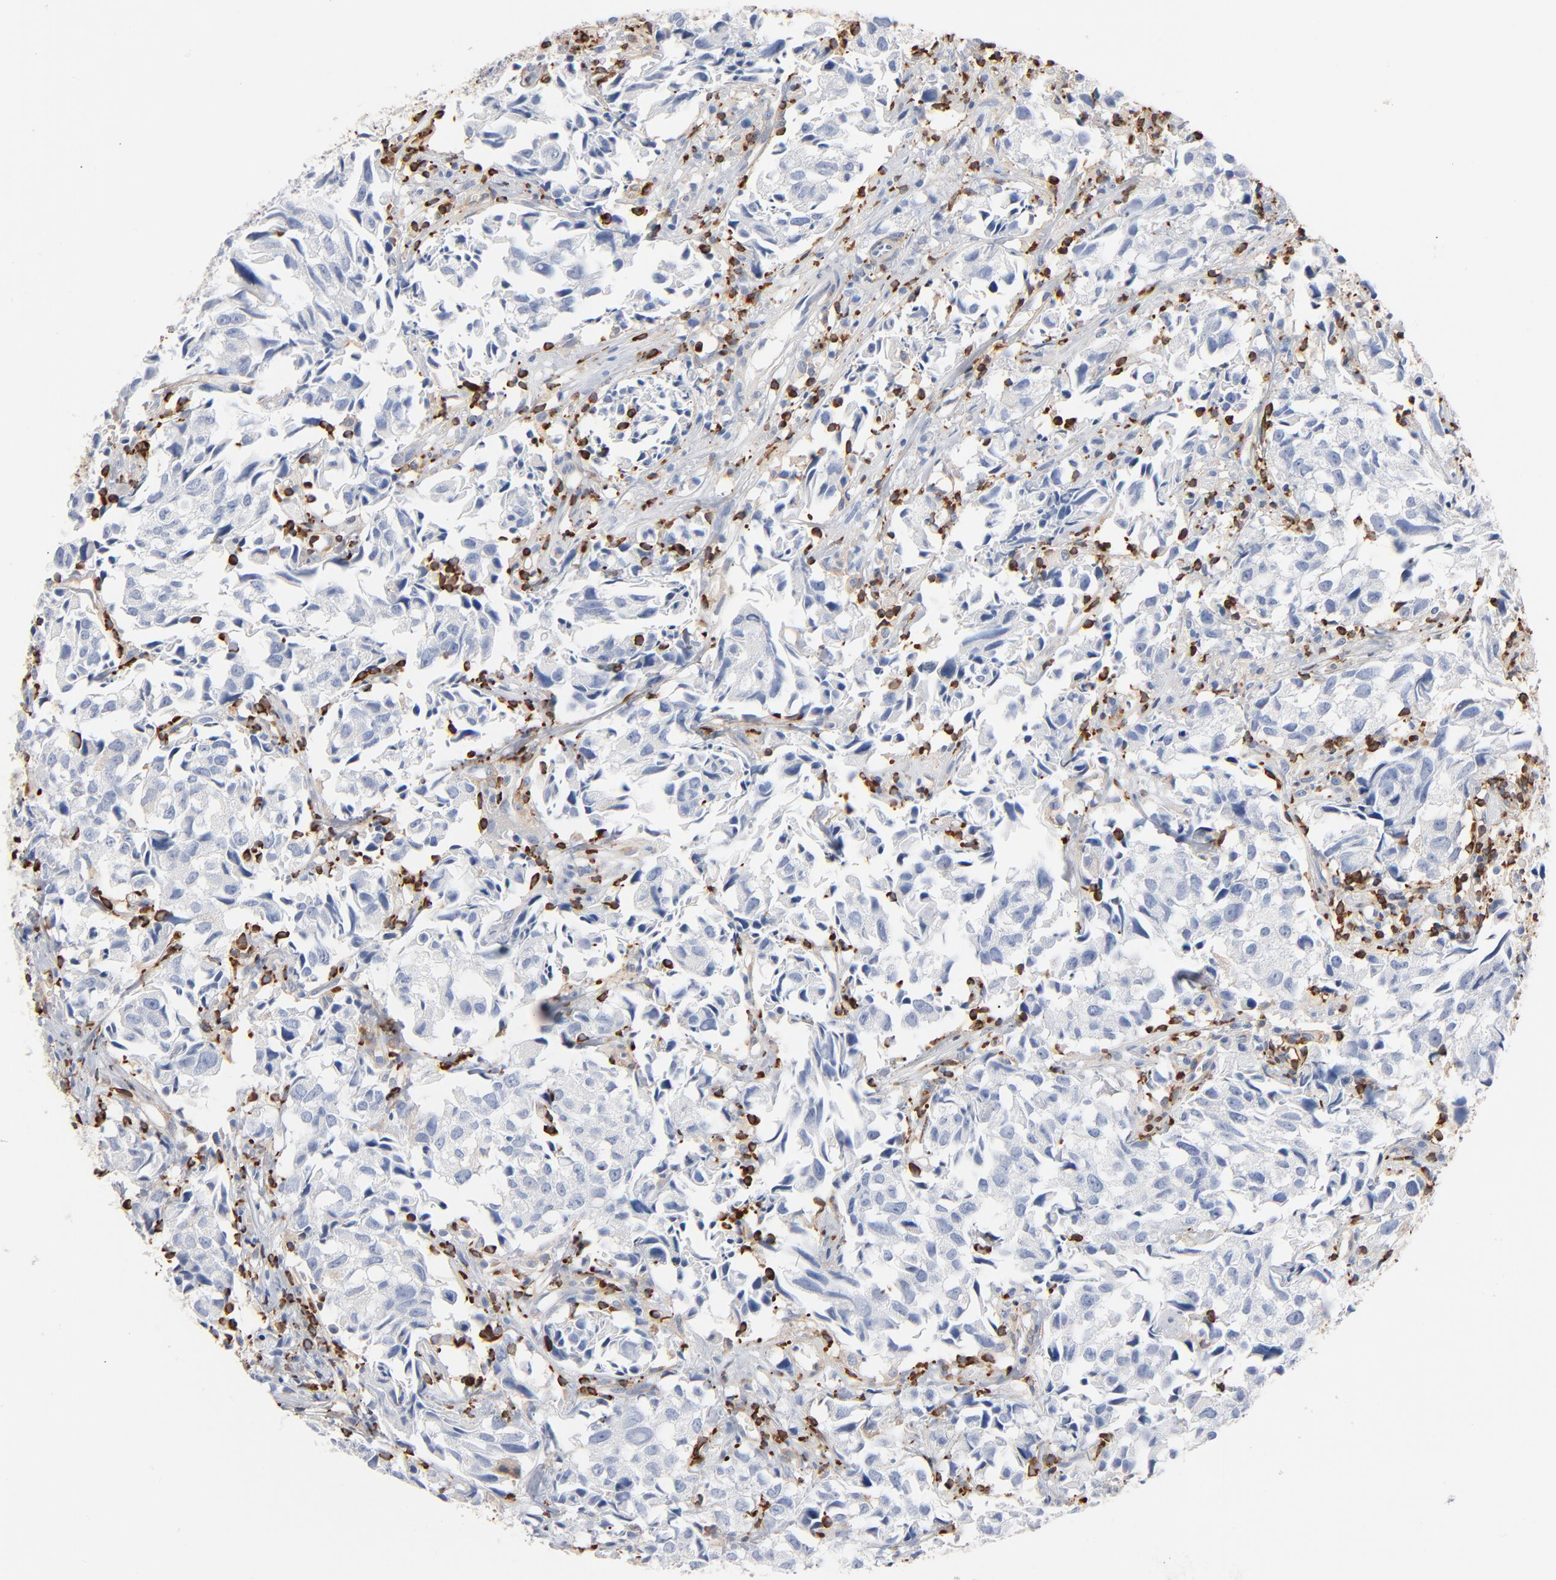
{"staining": {"intensity": "negative", "quantity": "none", "location": "none"}, "tissue": "urothelial cancer", "cell_type": "Tumor cells", "image_type": "cancer", "snomed": [{"axis": "morphology", "description": "Urothelial carcinoma, High grade"}, {"axis": "topography", "description": "Urinary bladder"}], "caption": "This is a photomicrograph of immunohistochemistry staining of urothelial cancer, which shows no staining in tumor cells. (DAB (3,3'-diaminobenzidine) immunohistochemistry (IHC) with hematoxylin counter stain).", "gene": "SH3KBP1", "patient": {"sex": "female", "age": 75}}